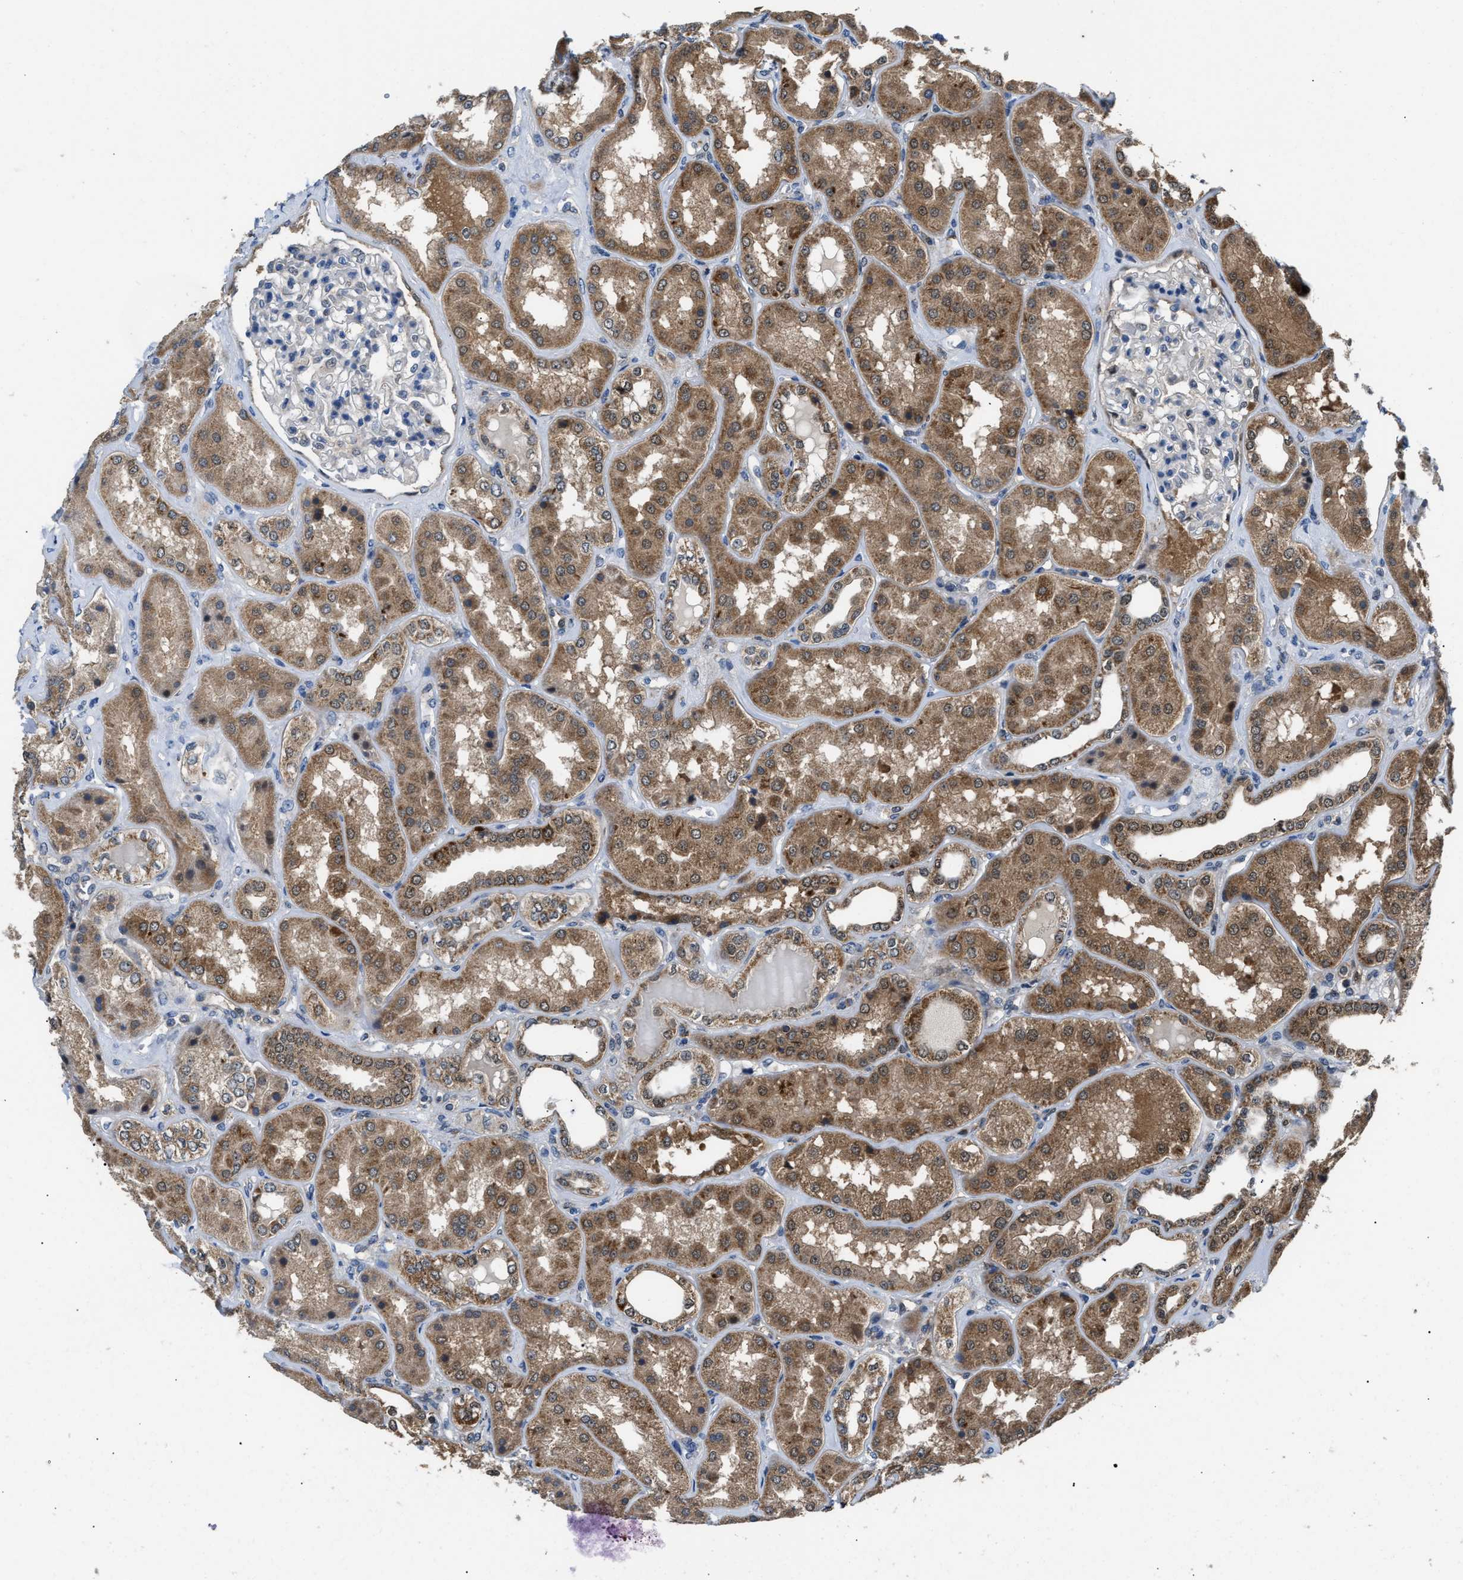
{"staining": {"intensity": "weak", "quantity": "<25%", "location": "cytoplasmic/membranous"}, "tissue": "kidney", "cell_type": "Cells in glomeruli", "image_type": "normal", "snomed": [{"axis": "morphology", "description": "Normal tissue, NOS"}, {"axis": "topography", "description": "Kidney"}], "caption": "This is a image of immunohistochemistry (IHC) staining of normal kidney, which shows no expression in cells in glomeruli.", "gene": "PPA1", "patient": {"sex": "female", "age": 56}}